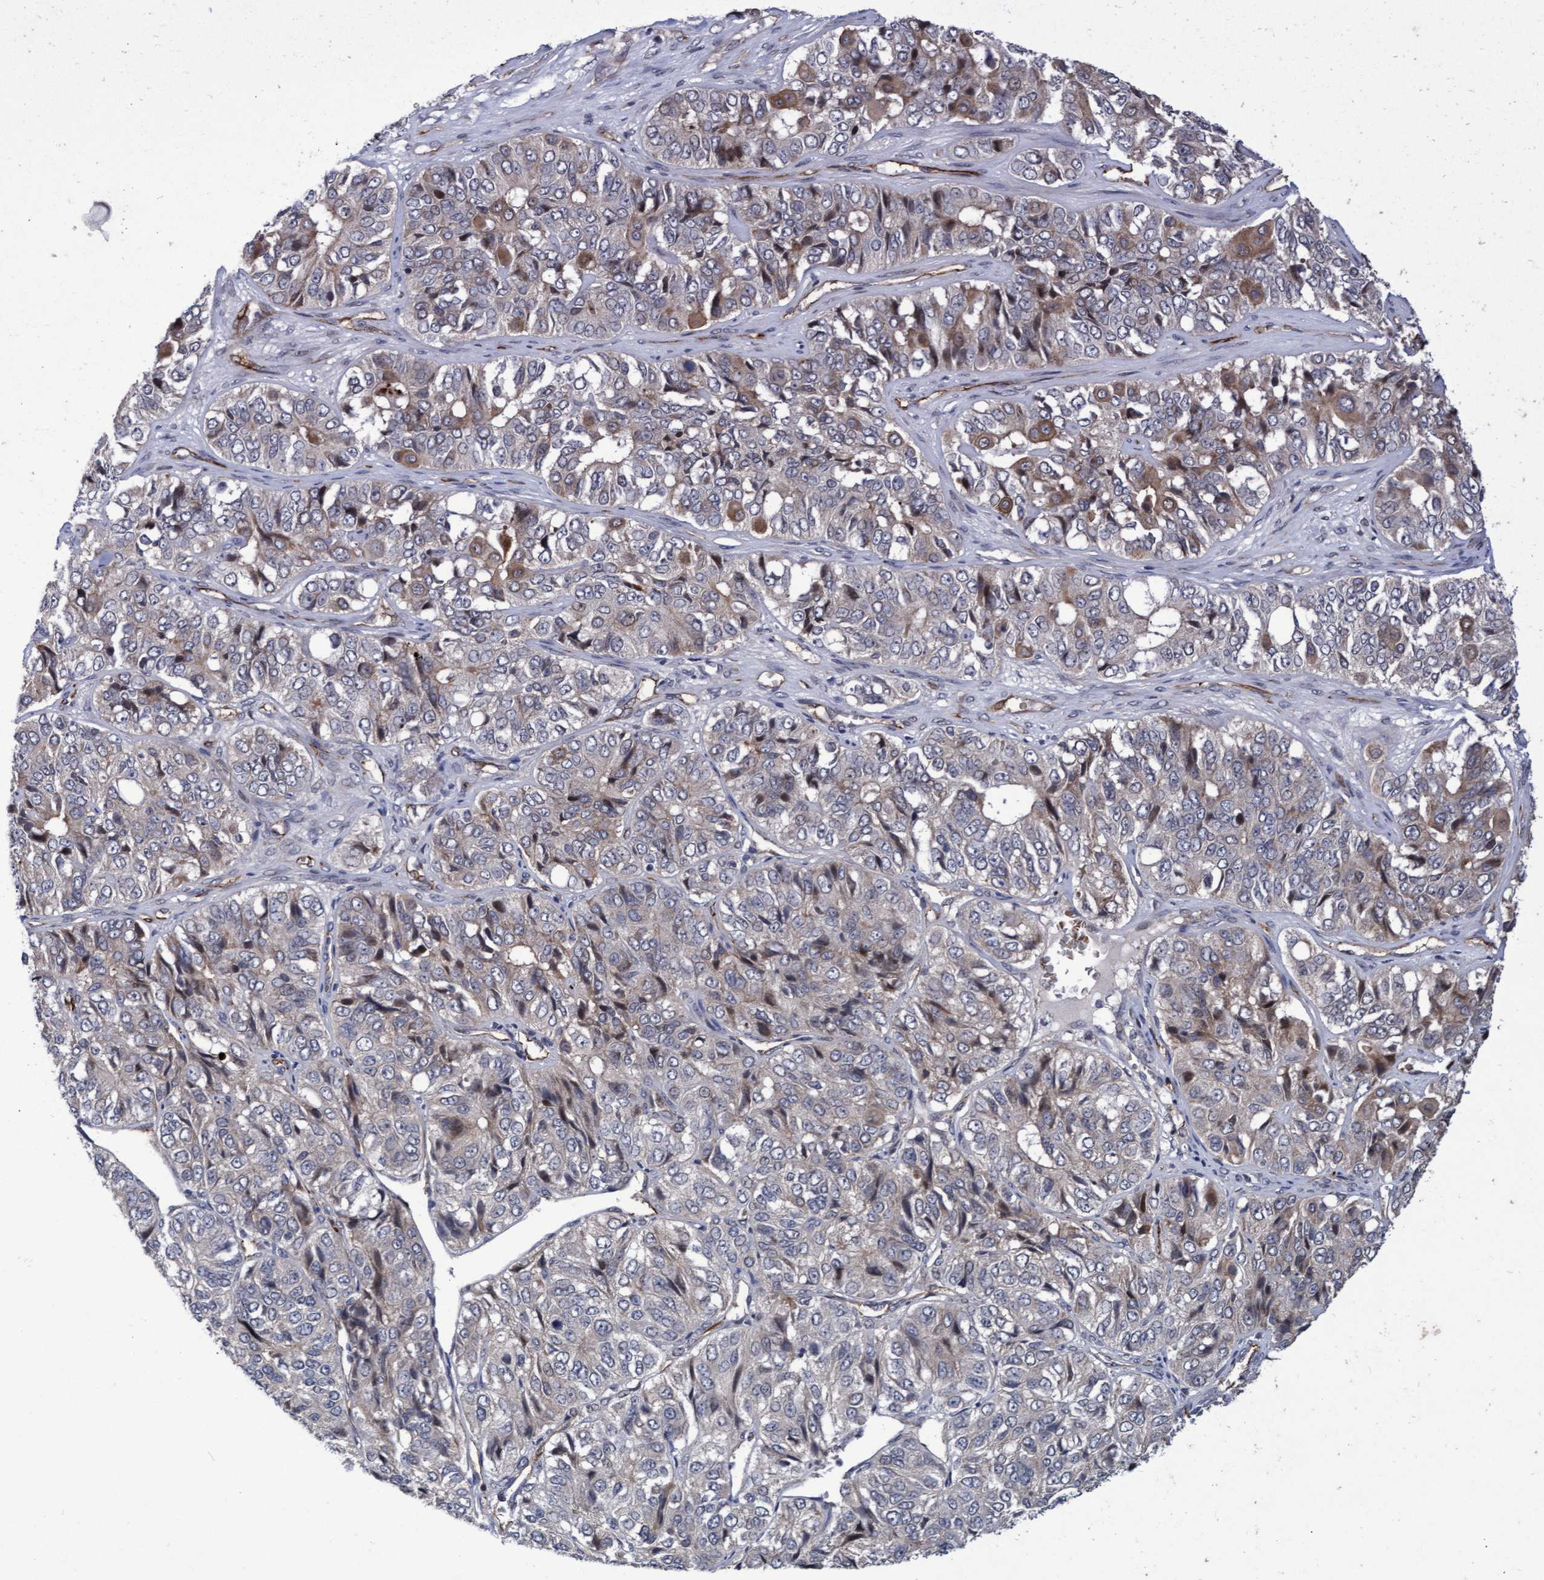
{"staining": {"intensity": "weak", "quantity": "25%-75%", "location": "cytoplasmic/membranous"}, "tissue": "ovarian cancer", "cell_type": "Tumor cells", "image_type": "cancer", "snomed": [{"axis": "morphology", "description": "Carcinoma, endometroid"}, {"axis": "topography", "description": "Ovary"}], "caption": "IHC of ovarian cancer exhibits low levels of weak cytoplasmic/membranous positivity in about 25%-75% of tumor cells. (IHC, brightfield microscopy, high magnification).", "gene": "ZNF750", "patient": {"sex": "female", "age": 51}}